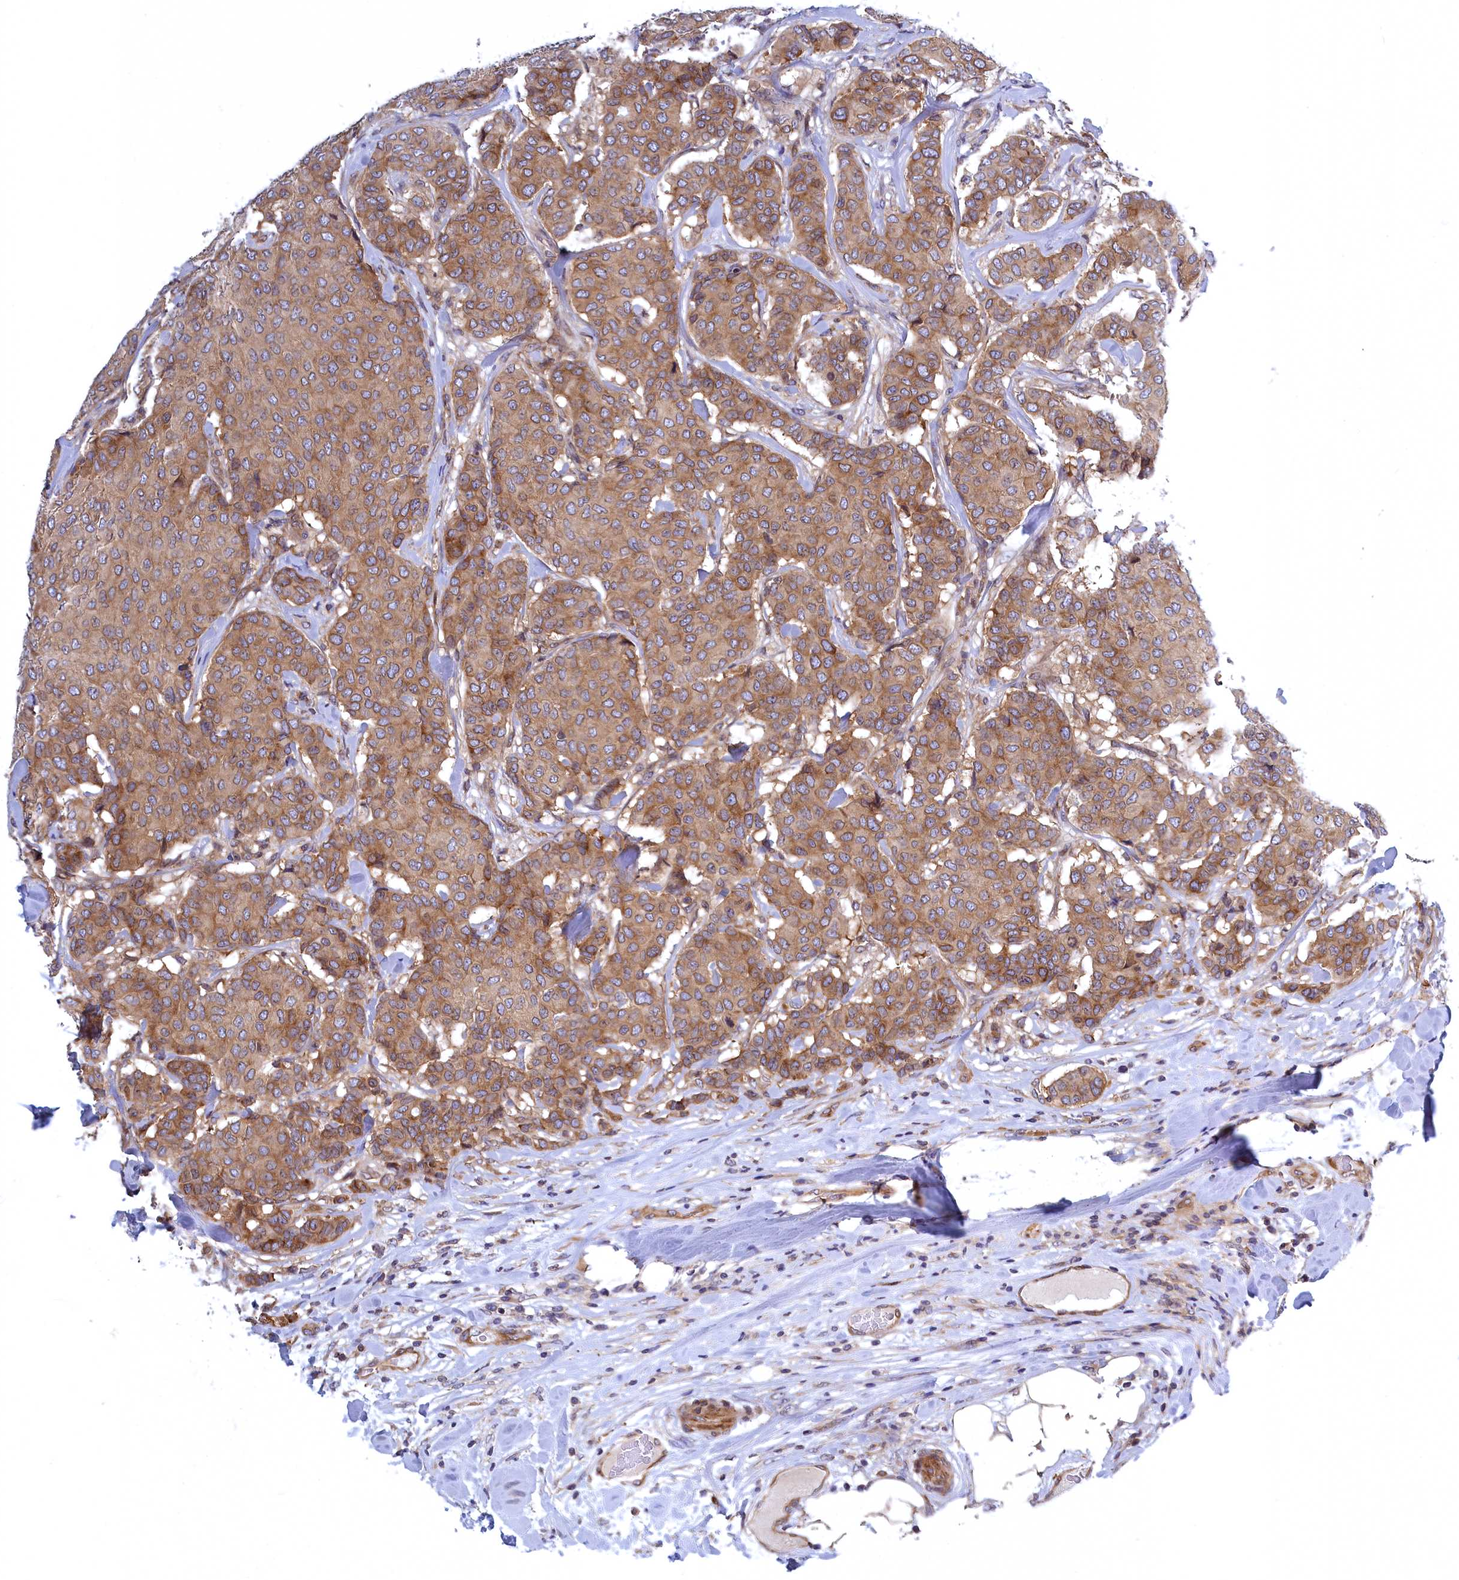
{"staining": {"intensity": "weak", "quantity": ">75%", "location": "cytoplasmic/membranous"}, "tissue": "breast cancer", "cell_type": "Tumor cells", "image_type": "cancer", "snomed": [{"axis": "morphology", "description": "Duct carcinoma"}, {"axis": "topography", "description": "Breast"}], "caption": "A brown stain highlights weak cytoplasmic/membranous expression of a protein in human breast cancer (invasive ductal carcinoma) tumor cells.", "gene": "NAA10", "patient": {"sex": "female", "age": 75}}